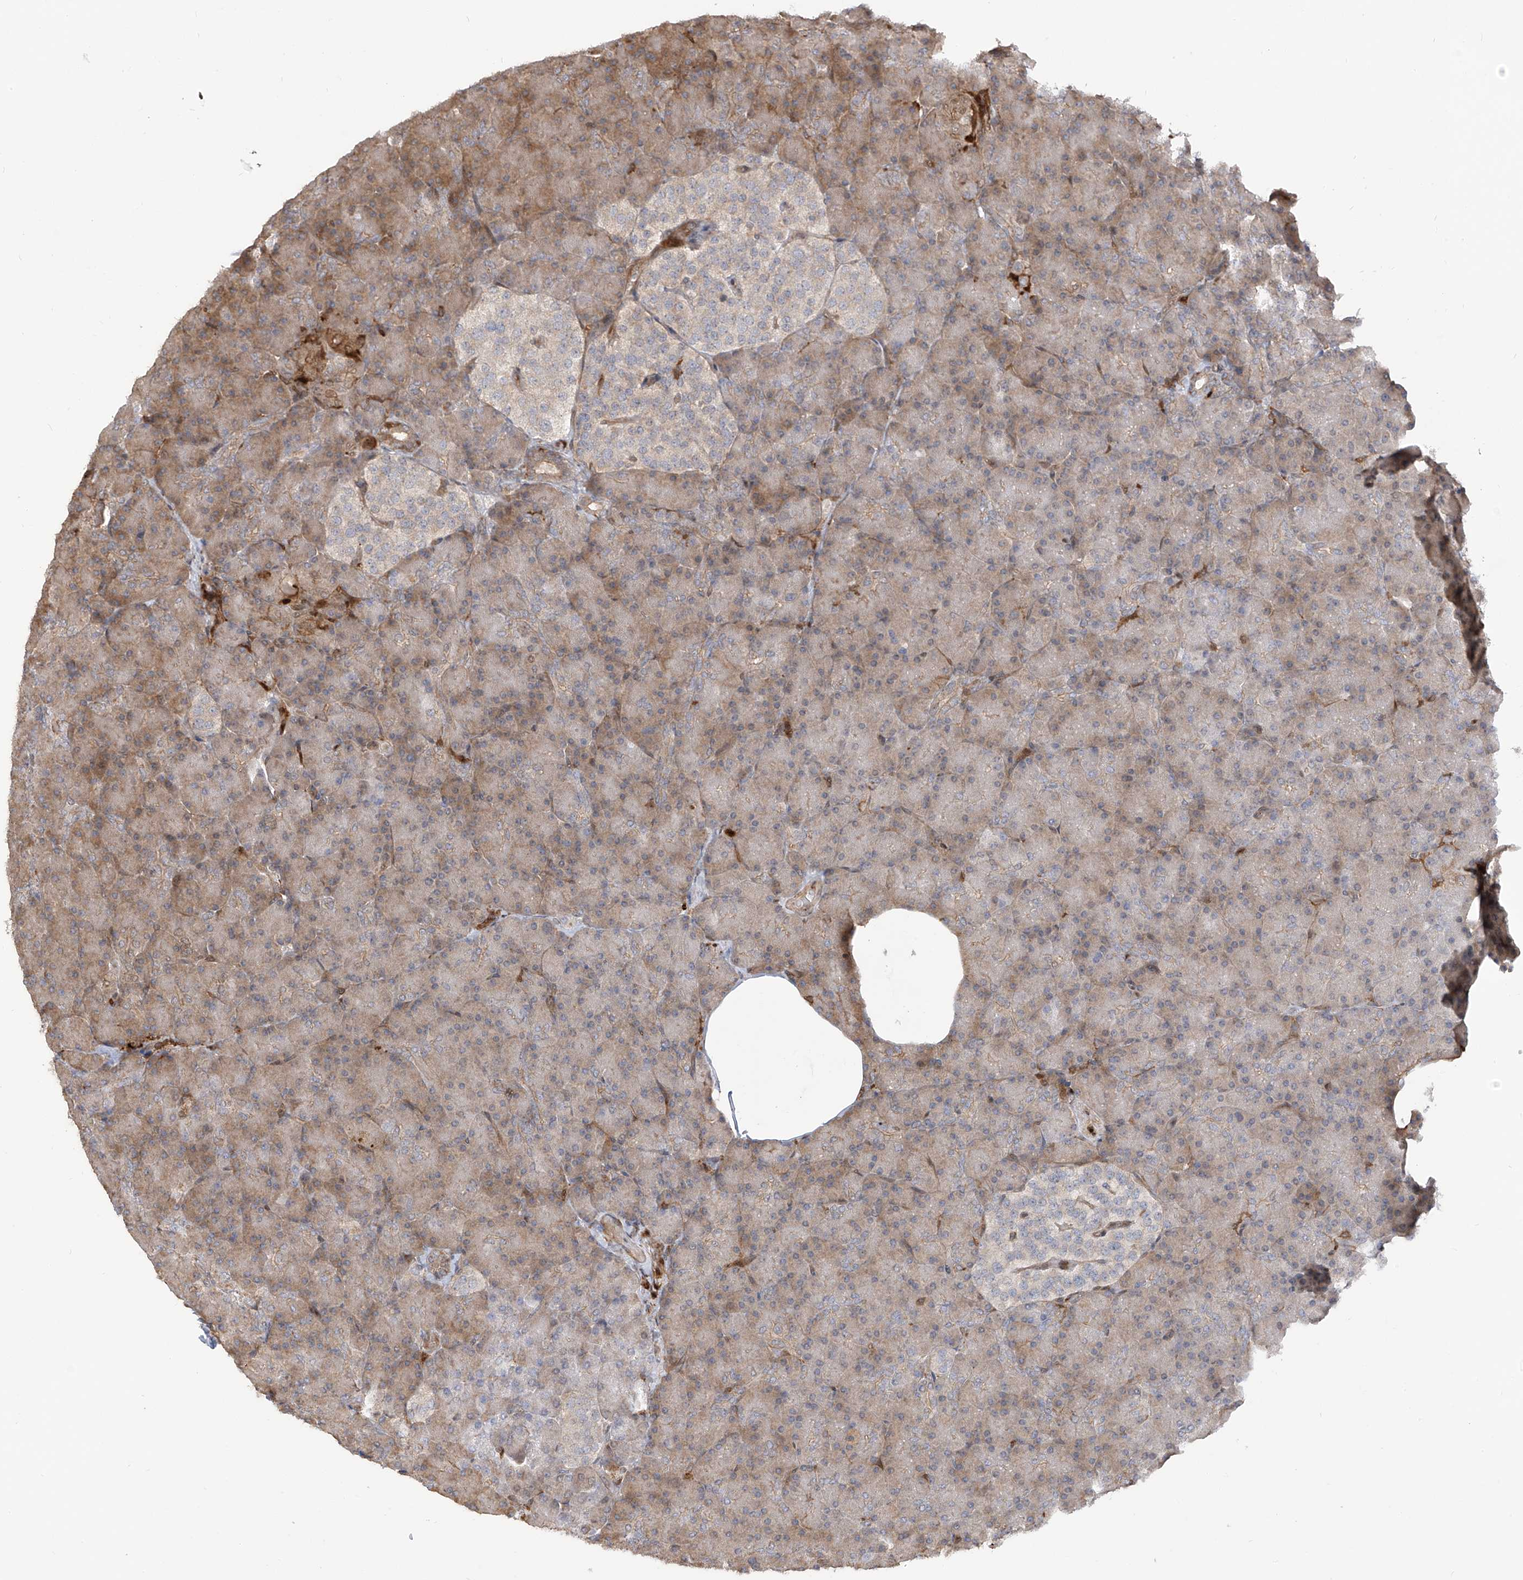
{"staining": {"intensity": "moderate", "quantity": "25%-75%", "location": "cytoplasmic/membranous"}, "tissue": "pancreas", "cell_type": "Exocrine glandular cells", "image_type": "normal", "snomed": [{"axis": "morphology", "description": "Normal tissue, NOS"}, {"axis": "topography", "description": "Pancreas"}], "caption": "A high-resolution micrograph shows immunohistochemistry staining of normal pancreas, which demonstrates moderate cytoplasmic/membranous staining in about 25%-75% of exocrine glandular cells.", "gene": "ATAD2B", "patient": {"sex": "female", "age": 43}}